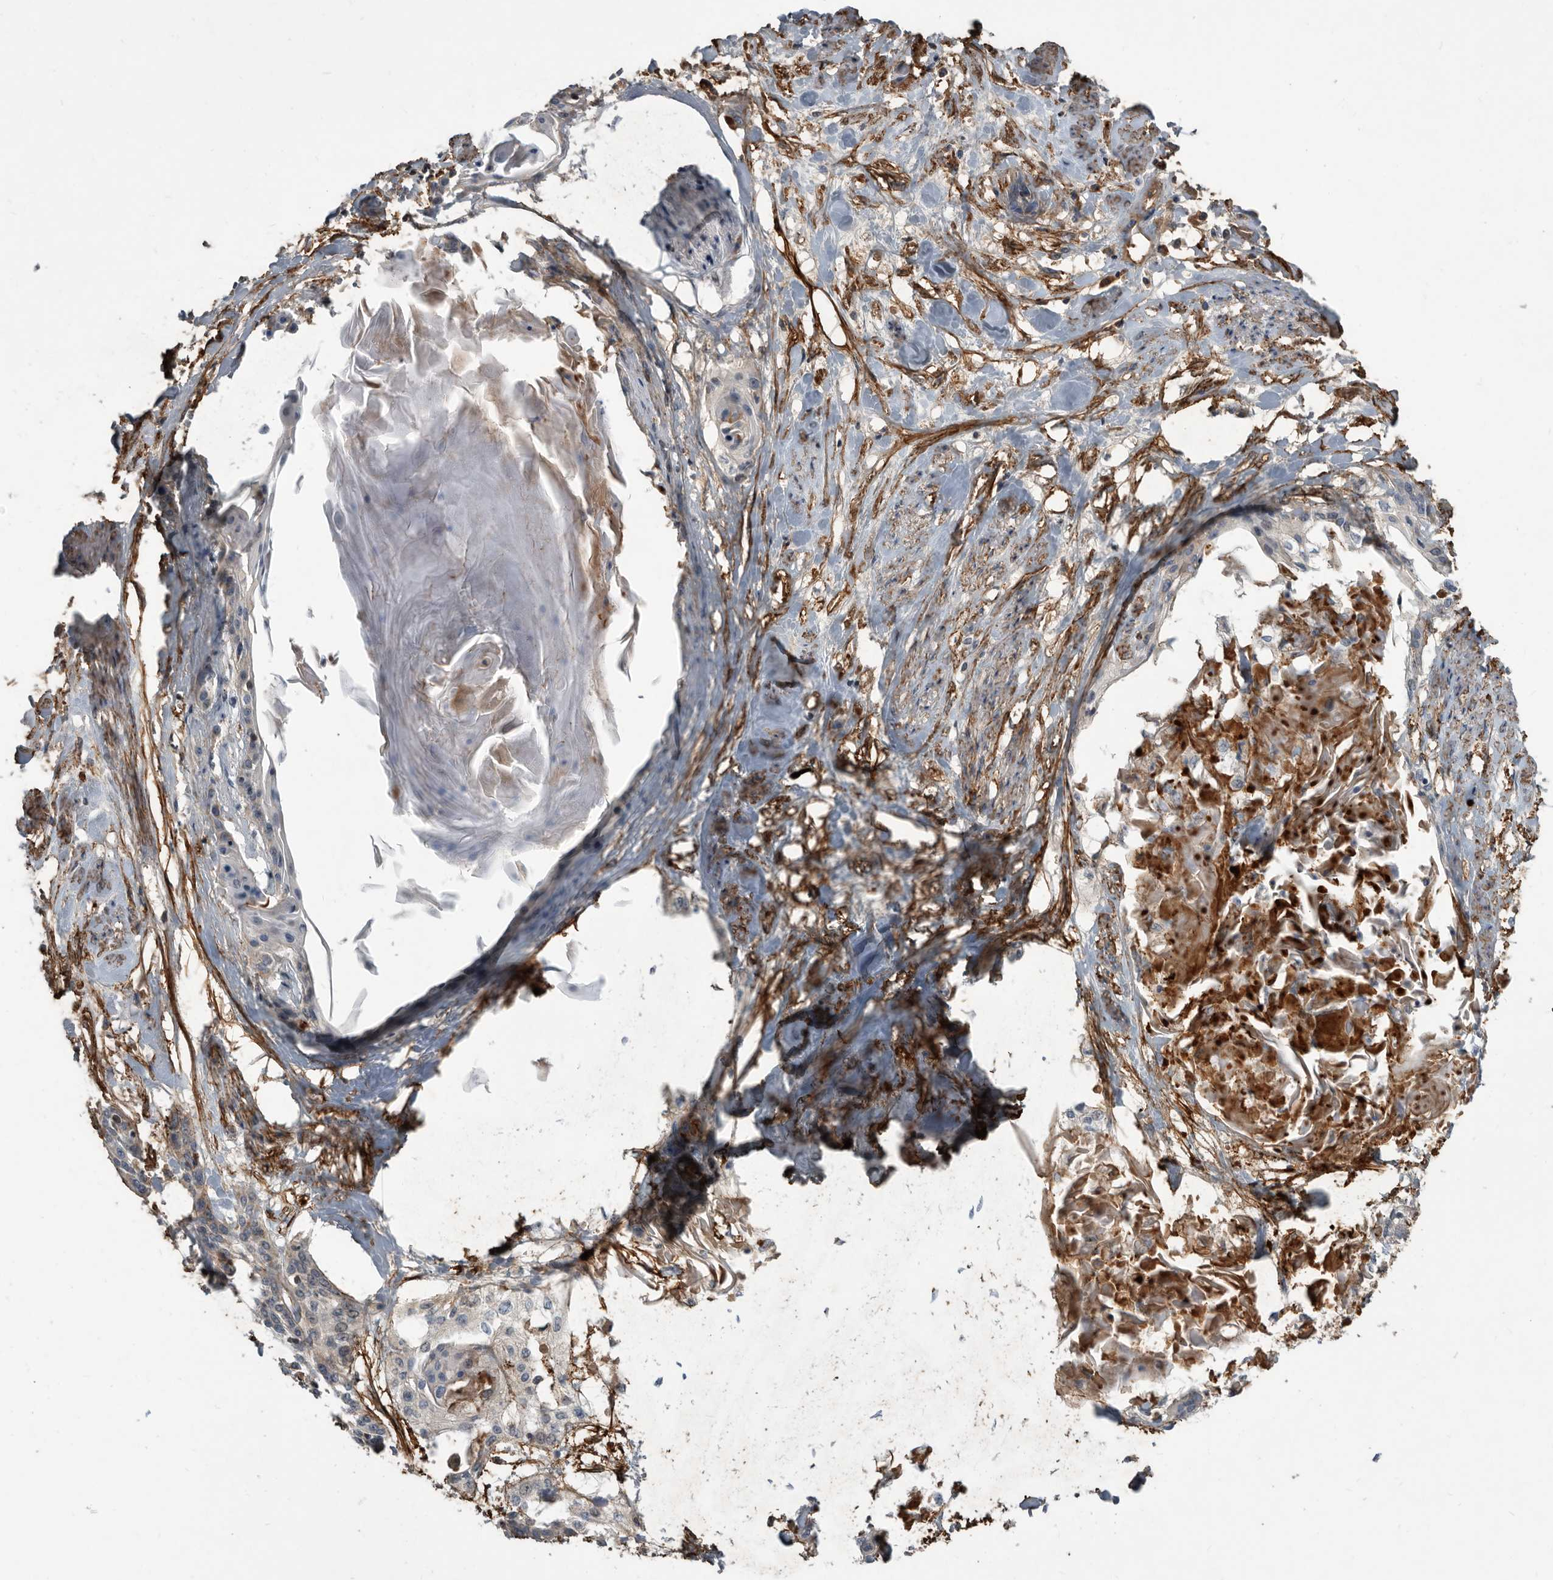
{"staining": {"intensity": "negative", "quantity": "none", "location": "none"}, "tissue": "cervical cancer", "cell_type": "Tumor cells", "image_type": "cancer", "snomed": [{"axis": "morphology", "description": "Squamous cell carcinoma, NOS"}, {"axis": "topography", "description": "Cervix"}], "caption": "The micrograph displays no staining of tumor cells in cervical cancer (squamous cell carcinoma). (Brightfield microscopy of DAB (3,3'-diaminobenzidine) IHC at high magnification).", "gene": "PI15", "patient": {"sex": "female", "age": 57}}